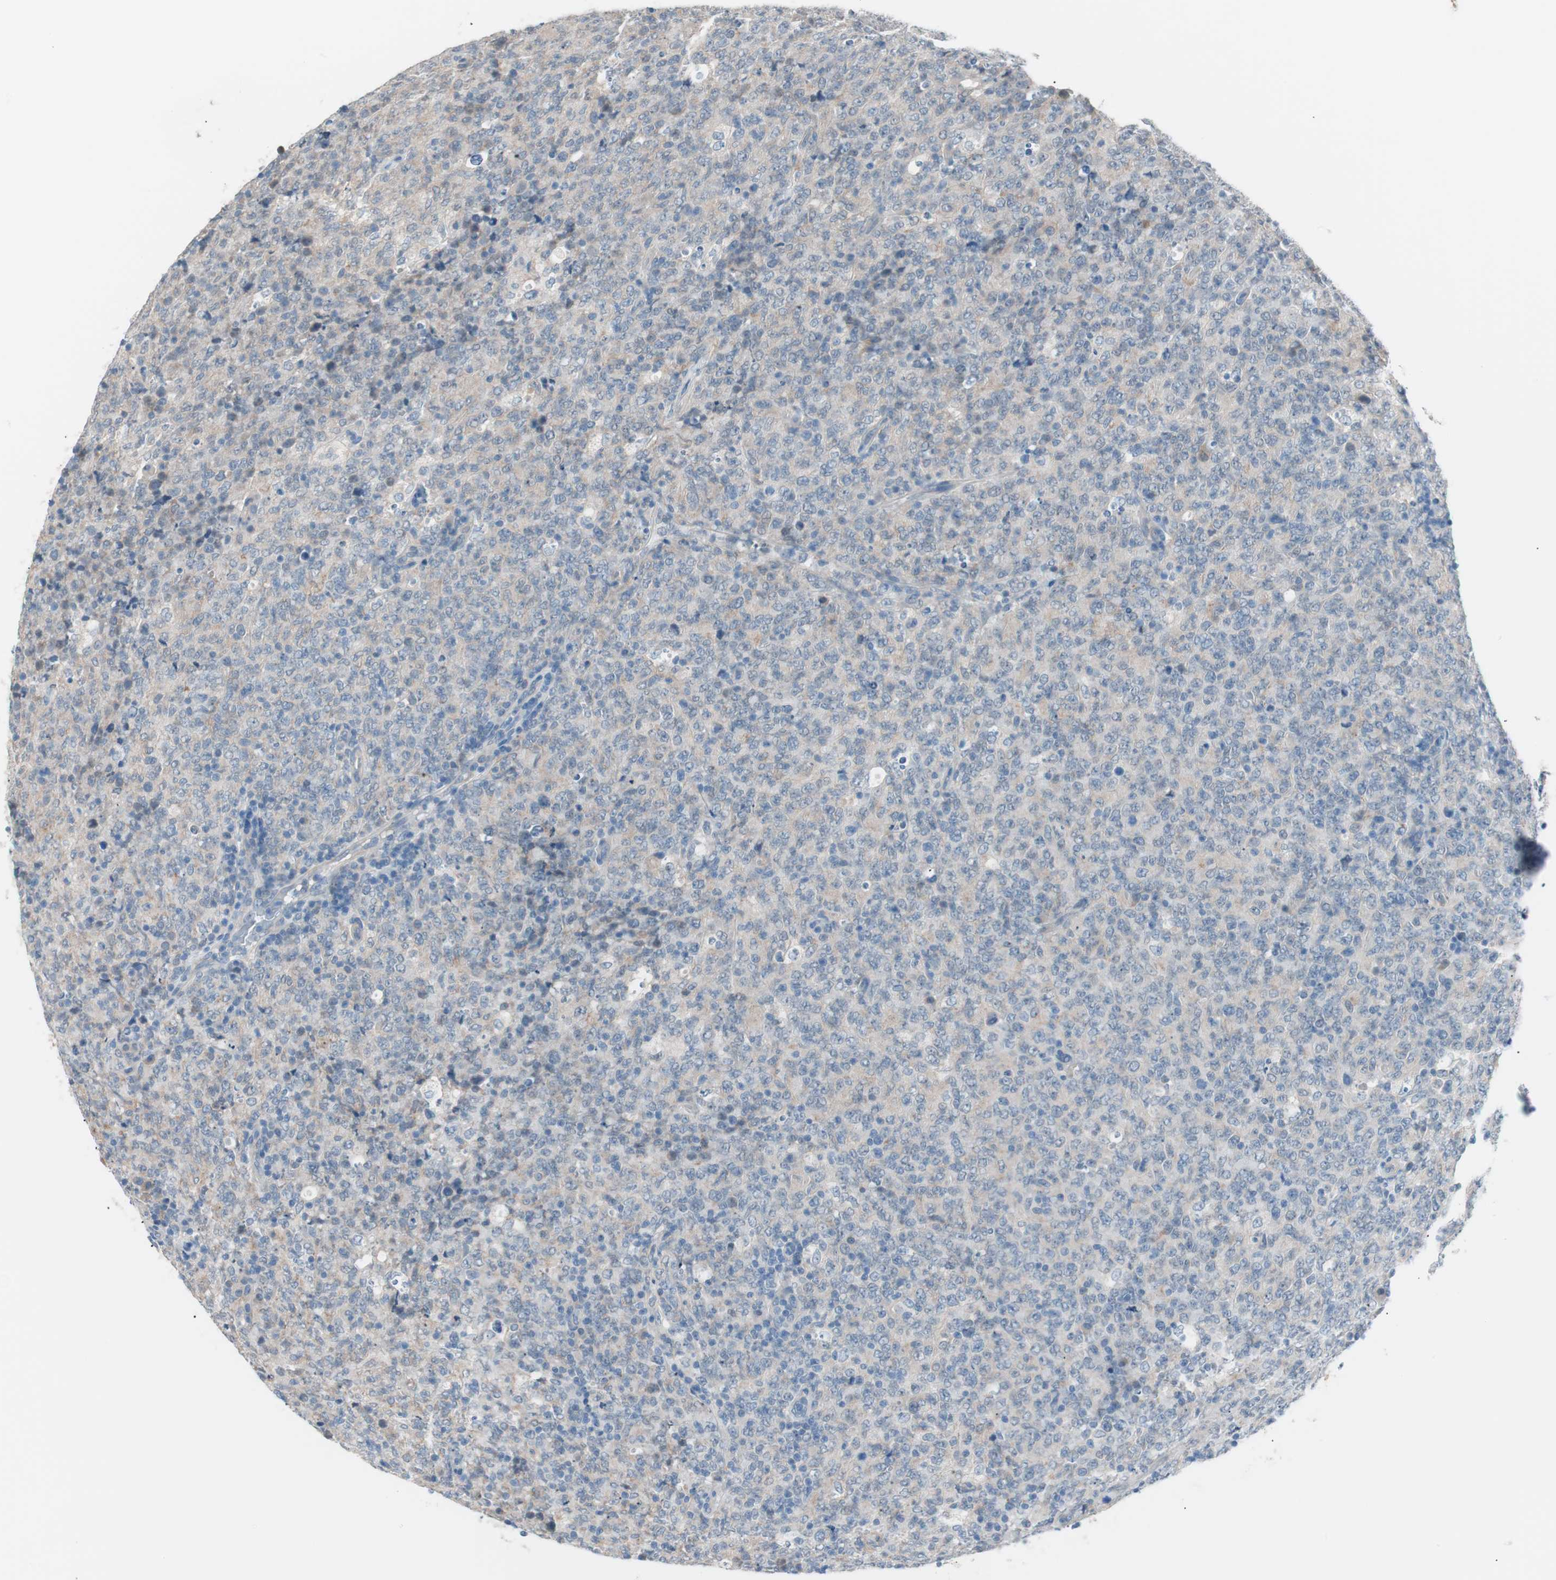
{"staining": {"intensity": "weak", "quantity": "25%-75%", "location": "cytoplasmic/membranous"}, "tissue": "lymphoma", "cell_type": "Tumor cells", "image_type": "cancer", "snomed": [{"axis": "morphology", "description": "Malignant lymphoma, non-Hodgkin's type, High grade"}, {"axis": "topography", "description": "Tonsil"}], "caption": "Immunohistochemistry (IHC) image of lymphoma stained for a protein (brown), which shows low levels of weak cytoplasmic/membranous expression in approximately 25%-75% of tumor cells.", "gene": "VIL1", "patient": {"sex": "female", "age": 36}}